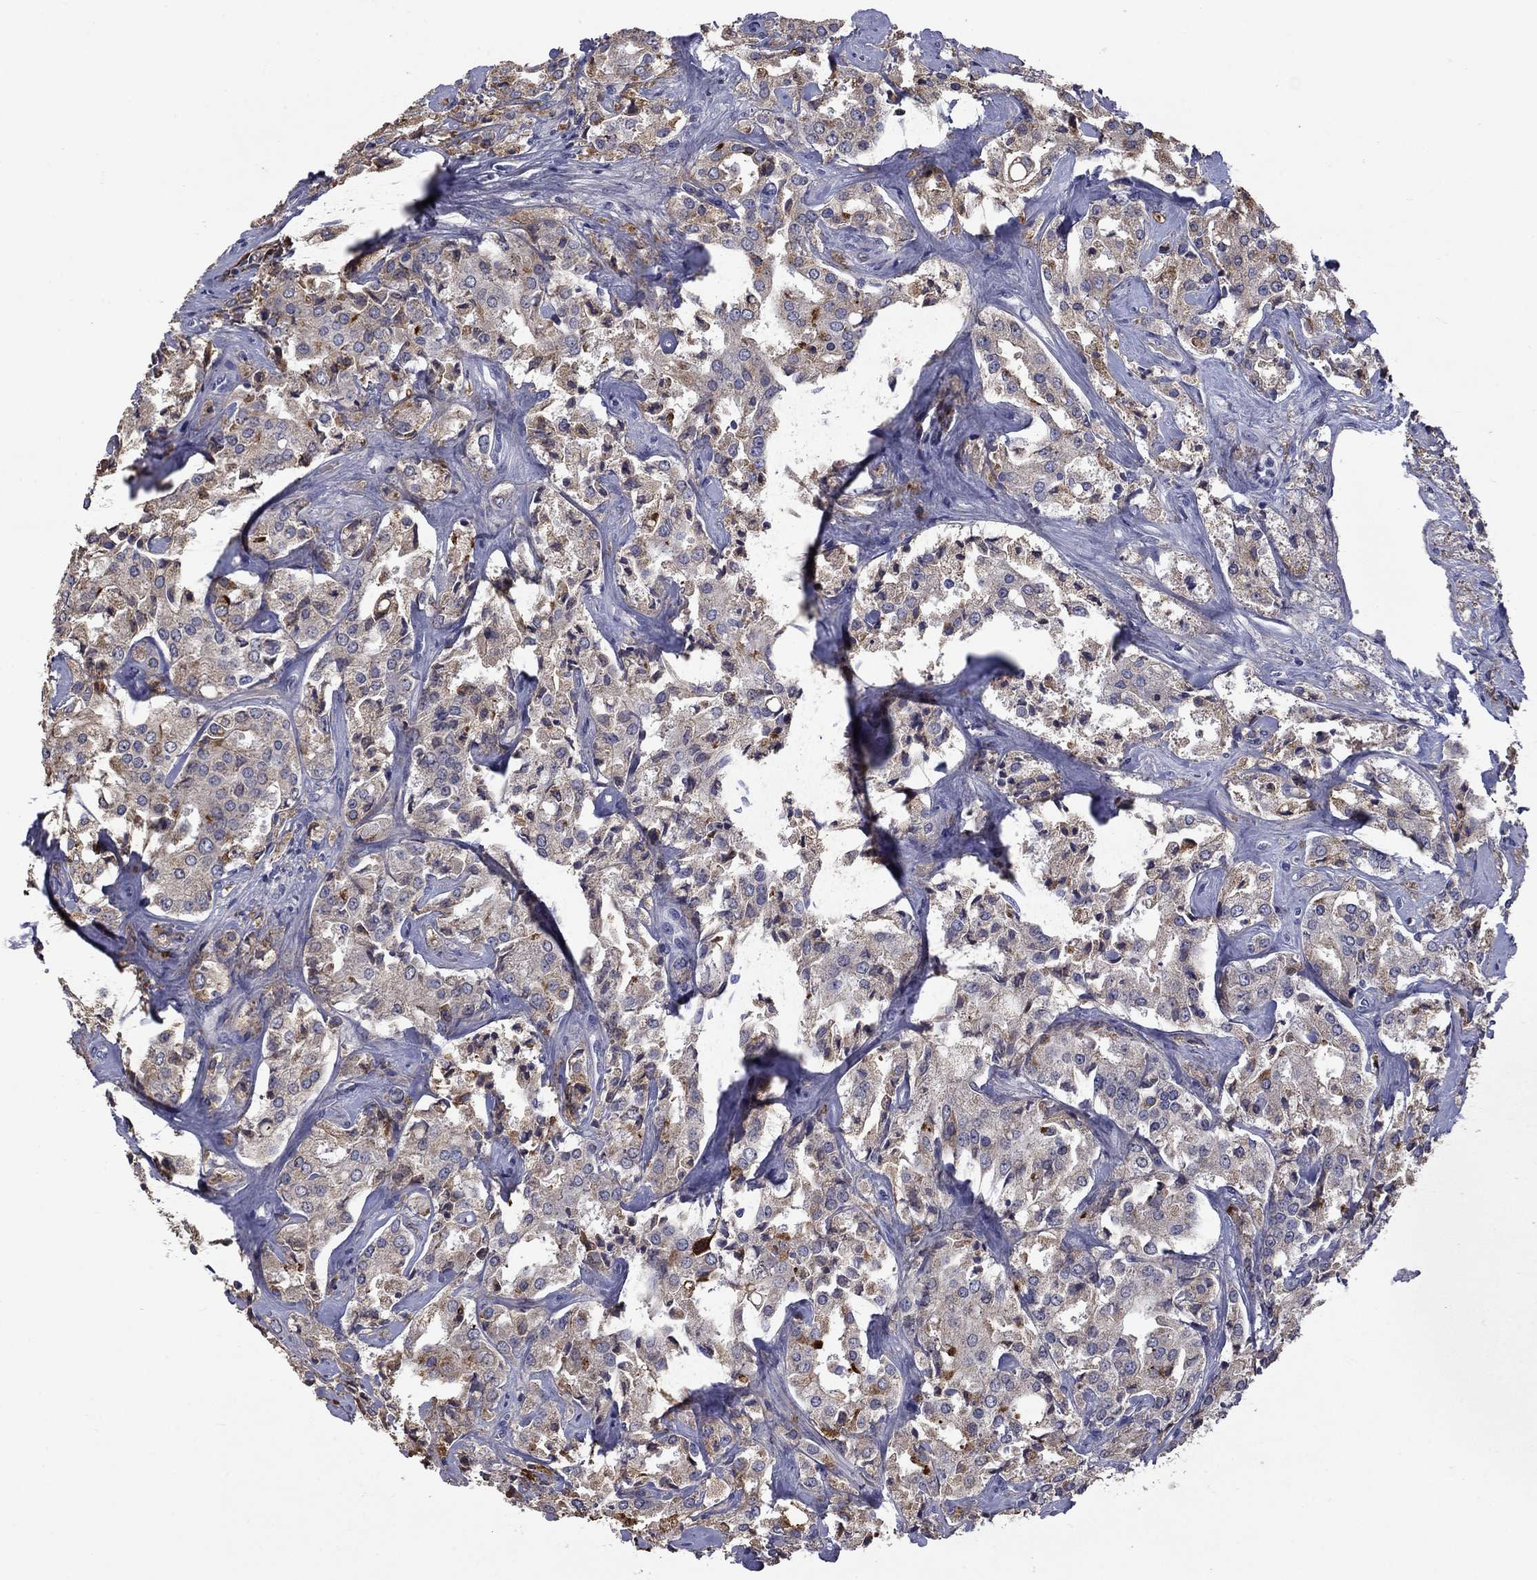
{"staining": {"intensity": "moderate", "quantity": "<25%", "location": "cytoplasmic/membranous"}, "tissue": "prostate cancer", "cell_type": "Tumor cells", "image_type": "cancer", "snomed": [{"axis": "morphology", "description": "Adenocarcinoma, NOS"}, {"axis": "topography", "description": "Prostate"}], "caption": "A brown stain shows moderate cytoplasmic/membranous positivity of a protein in human prostate cancer tumor cells. The protein is shown in brown color, while the nuclei are stained blue.", "gene": "TMPRSS11A", "patient": {"sex": "male", "age": 66}}